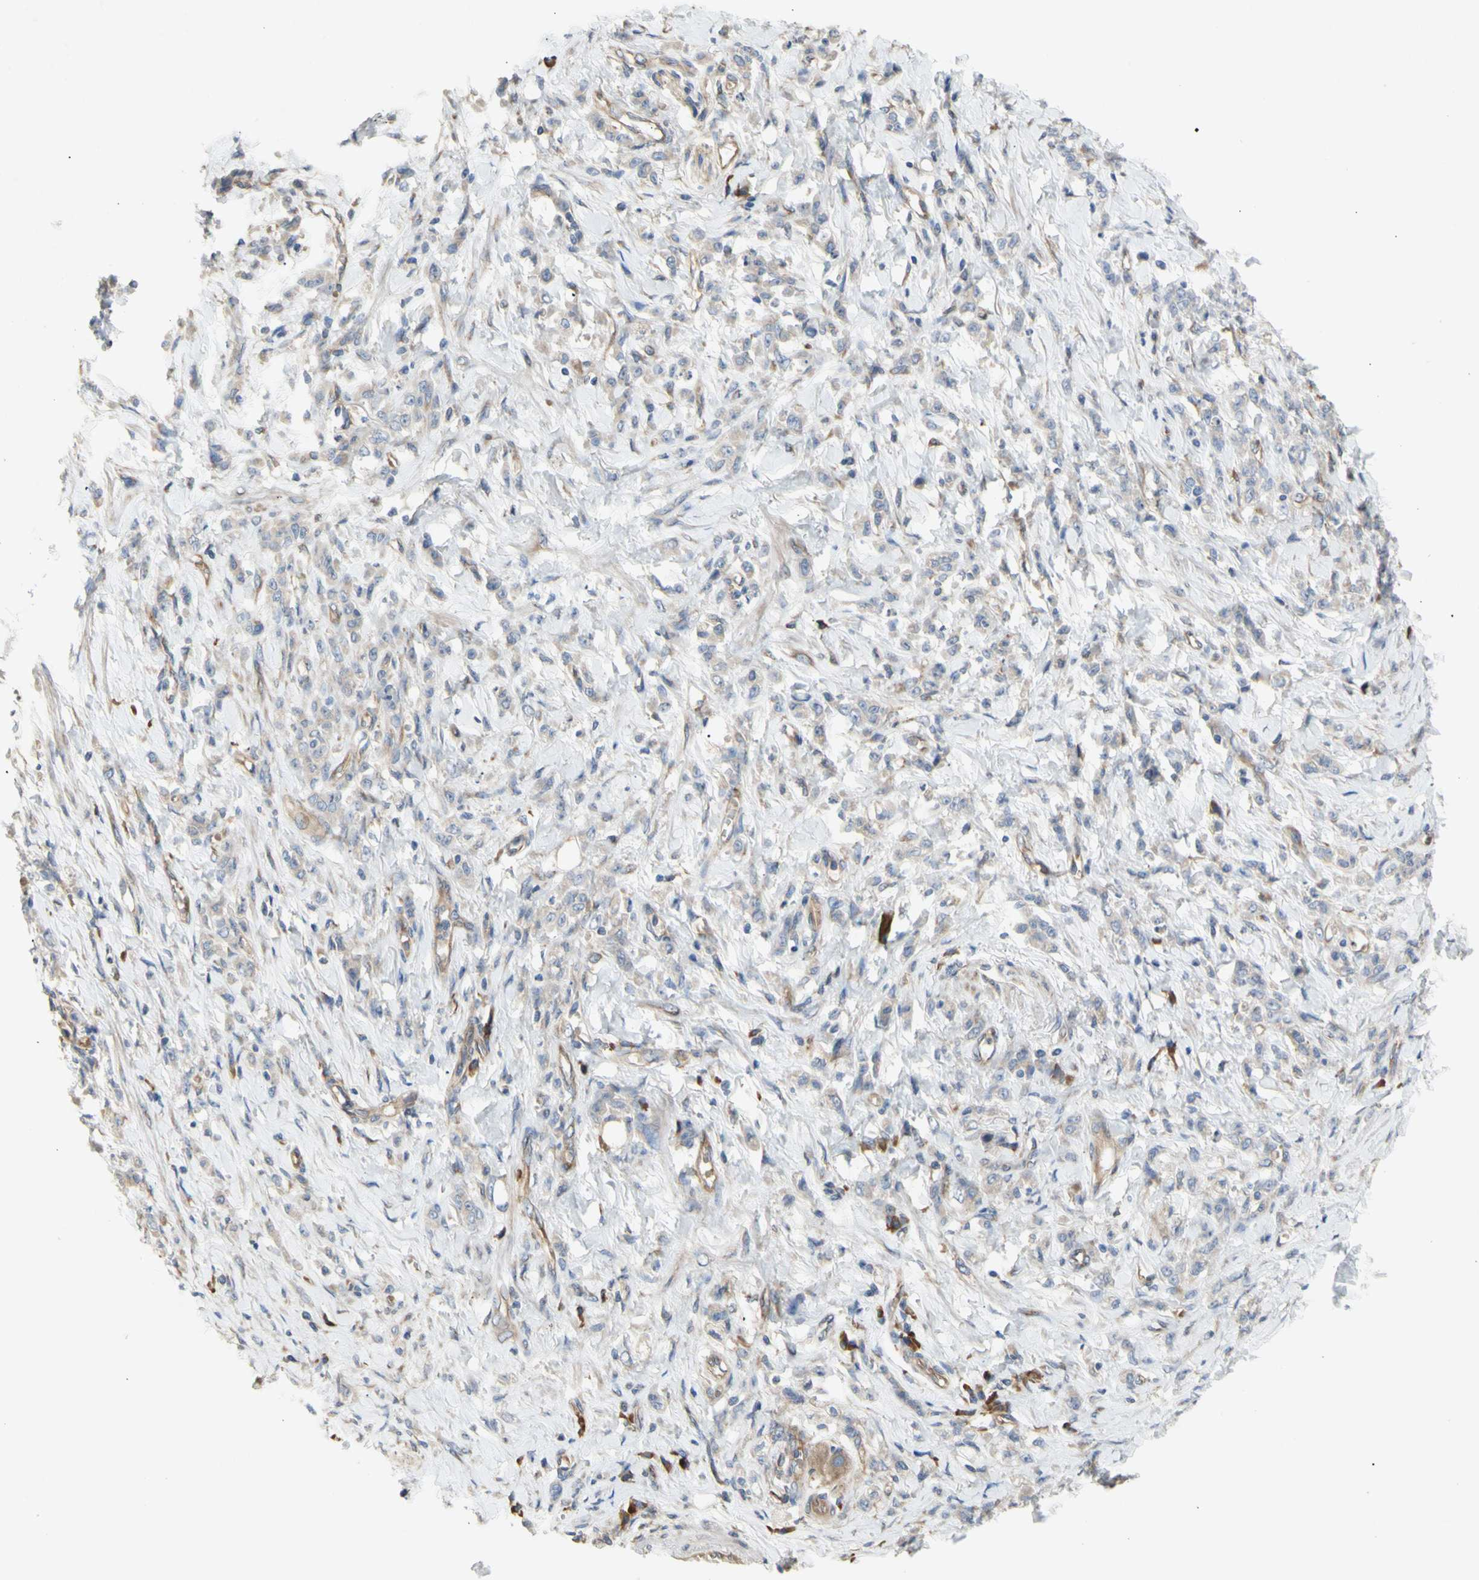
{"staining": {"intensity": "negative", "quantity": "none", "location": "none"}, "tissue": "stomach cancer", "cell_type": "Tumor cells", "image_type": "cancer", "snomed": [{"axis": "morphology", "description": "Adenocarcinoma, NOS"}, {"axis": "topography", "description": "Stomach"}], "caption": "A histopathology image of human stomach adenocarcinoma is negative for staining in tumor cells.", "gene": "KLC1", "patient": {"sex": "male", "age": 82}}